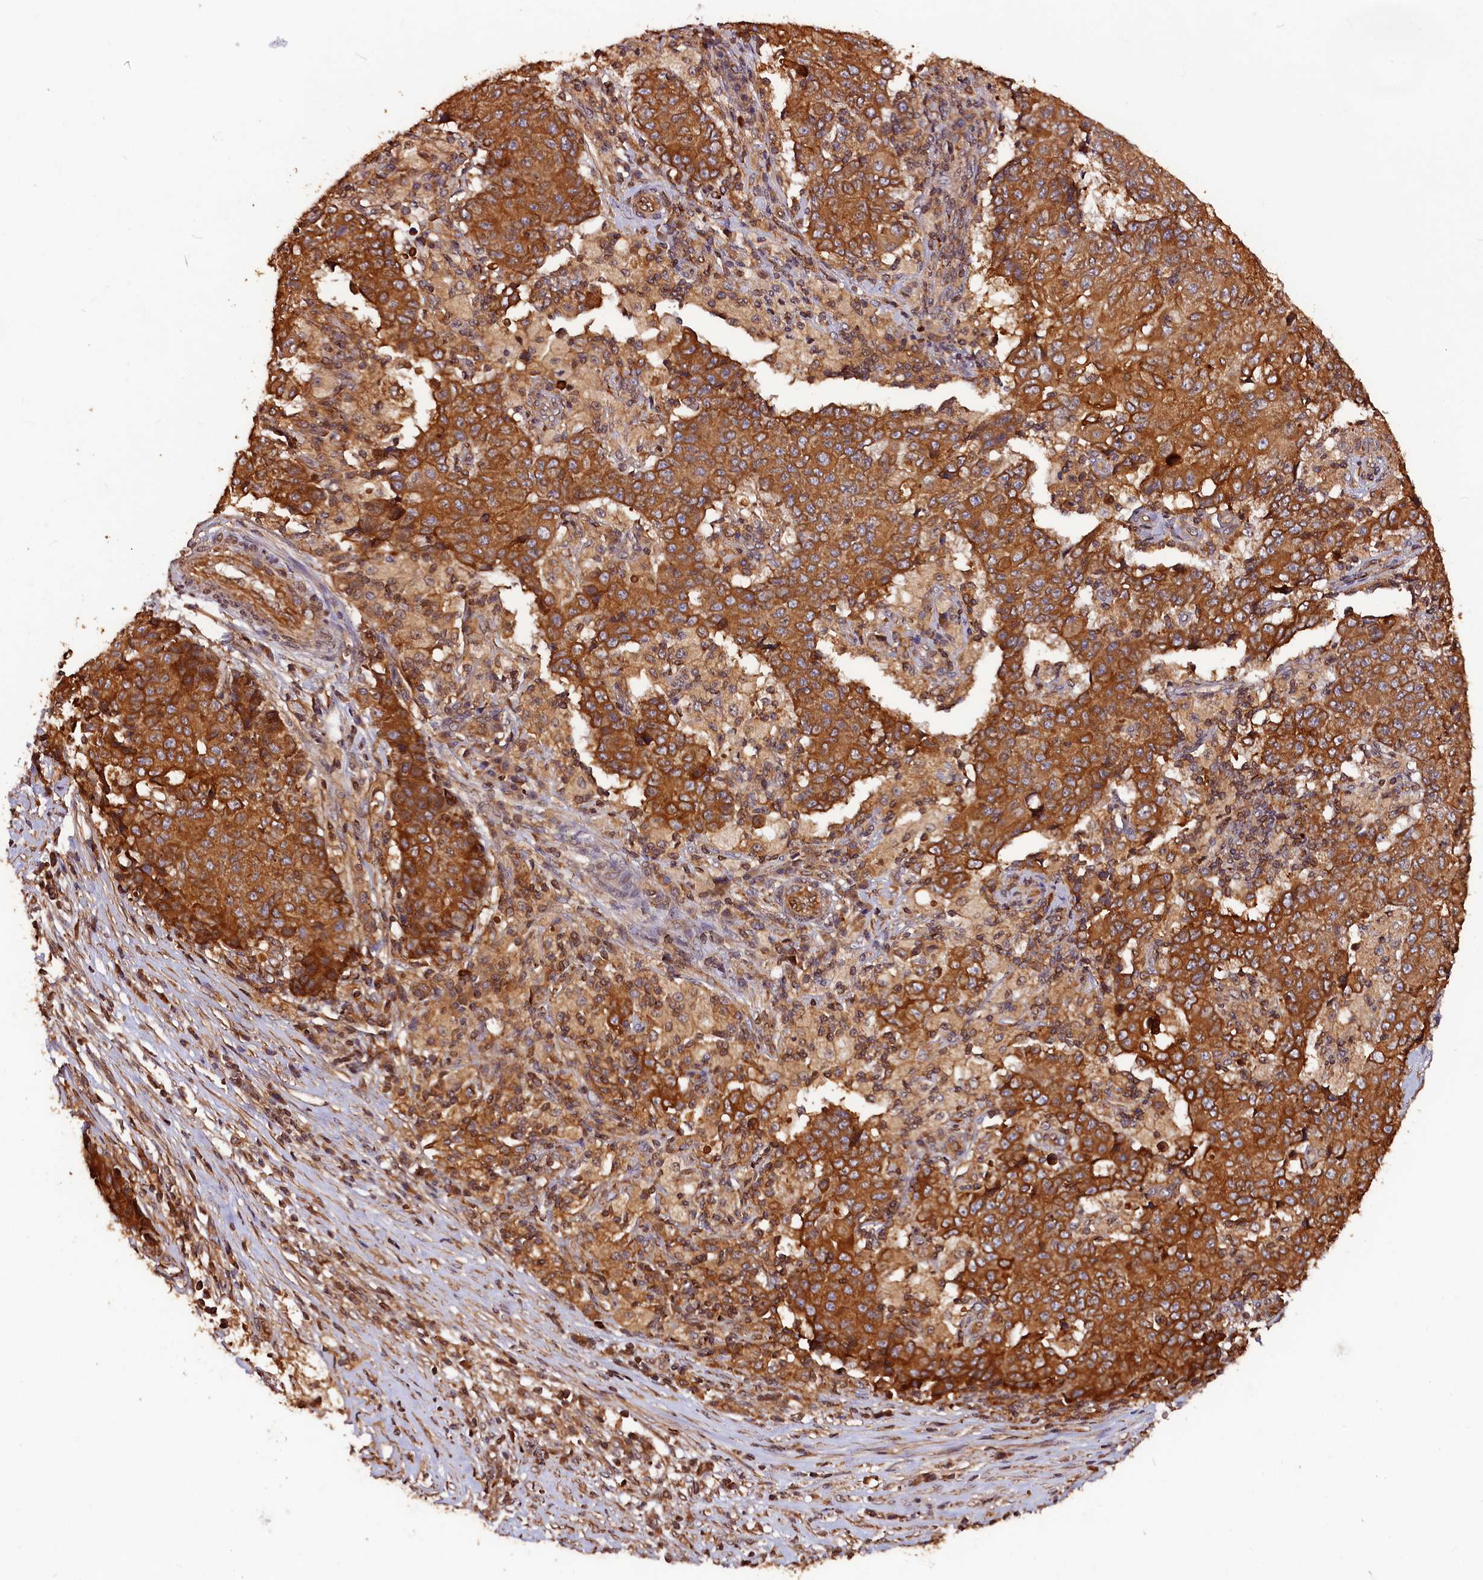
{"staining": {"intensity": "strong", "quantity": ">75%", "location": "cytoplasmic/membranous"}, "tissue": "ovarian cancer", "cell_type": "Tumor cells", "image_type": "cancer", "snomed": [{"axis": "morphology", "description": "Carcinoma, endometroid"}, {"axis": "topography", "description": "Ovary"}], "caption": "Immunohistochemistry (DAB (3,3'-diaminobenzidine)) staining of ovarian endometroid carcinoma demonstrates strong cytoplasmic/membranous protein expression in approximately >75% of tumor cells.", "gene": "HMOX2", "patient": {"sex": "female", "age": 42}}